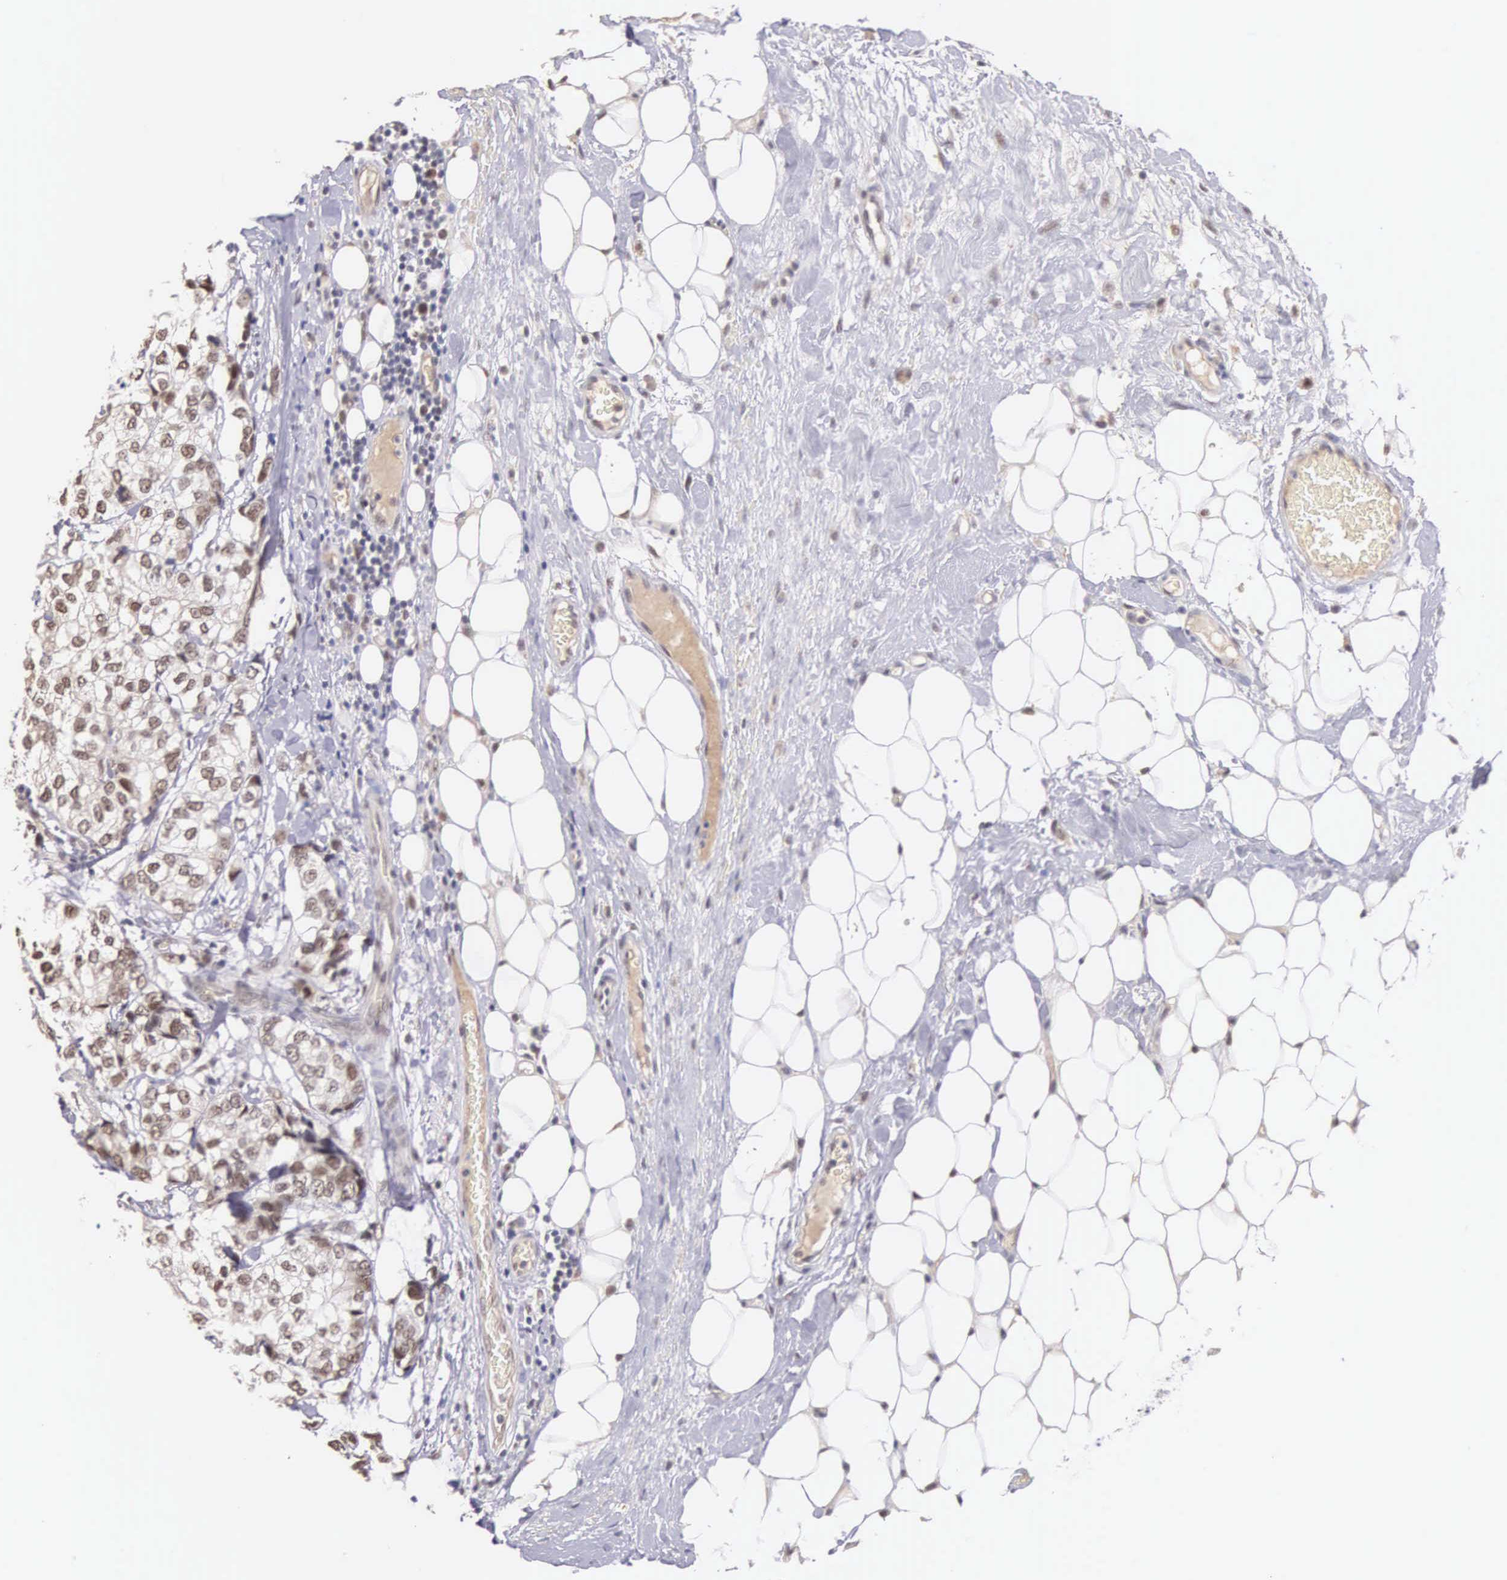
{"staining": {"intensity": "weak", "quantity": "<25%", "location": "nuclear"}, "tissue": "breast cancer", "cell_type": "Tumor cells", "image_type": "cancer", "snomed": [{"axis": "morphology", "description": "Duct carcinoma"}, {"axis": "topography", "description": "Breast"}], "caption": "There is no significant staining in tumor cells of breast intraductal carcinoma.", "gene": "HMGXB4", "patient": {"sex": "female", "age": 68}}